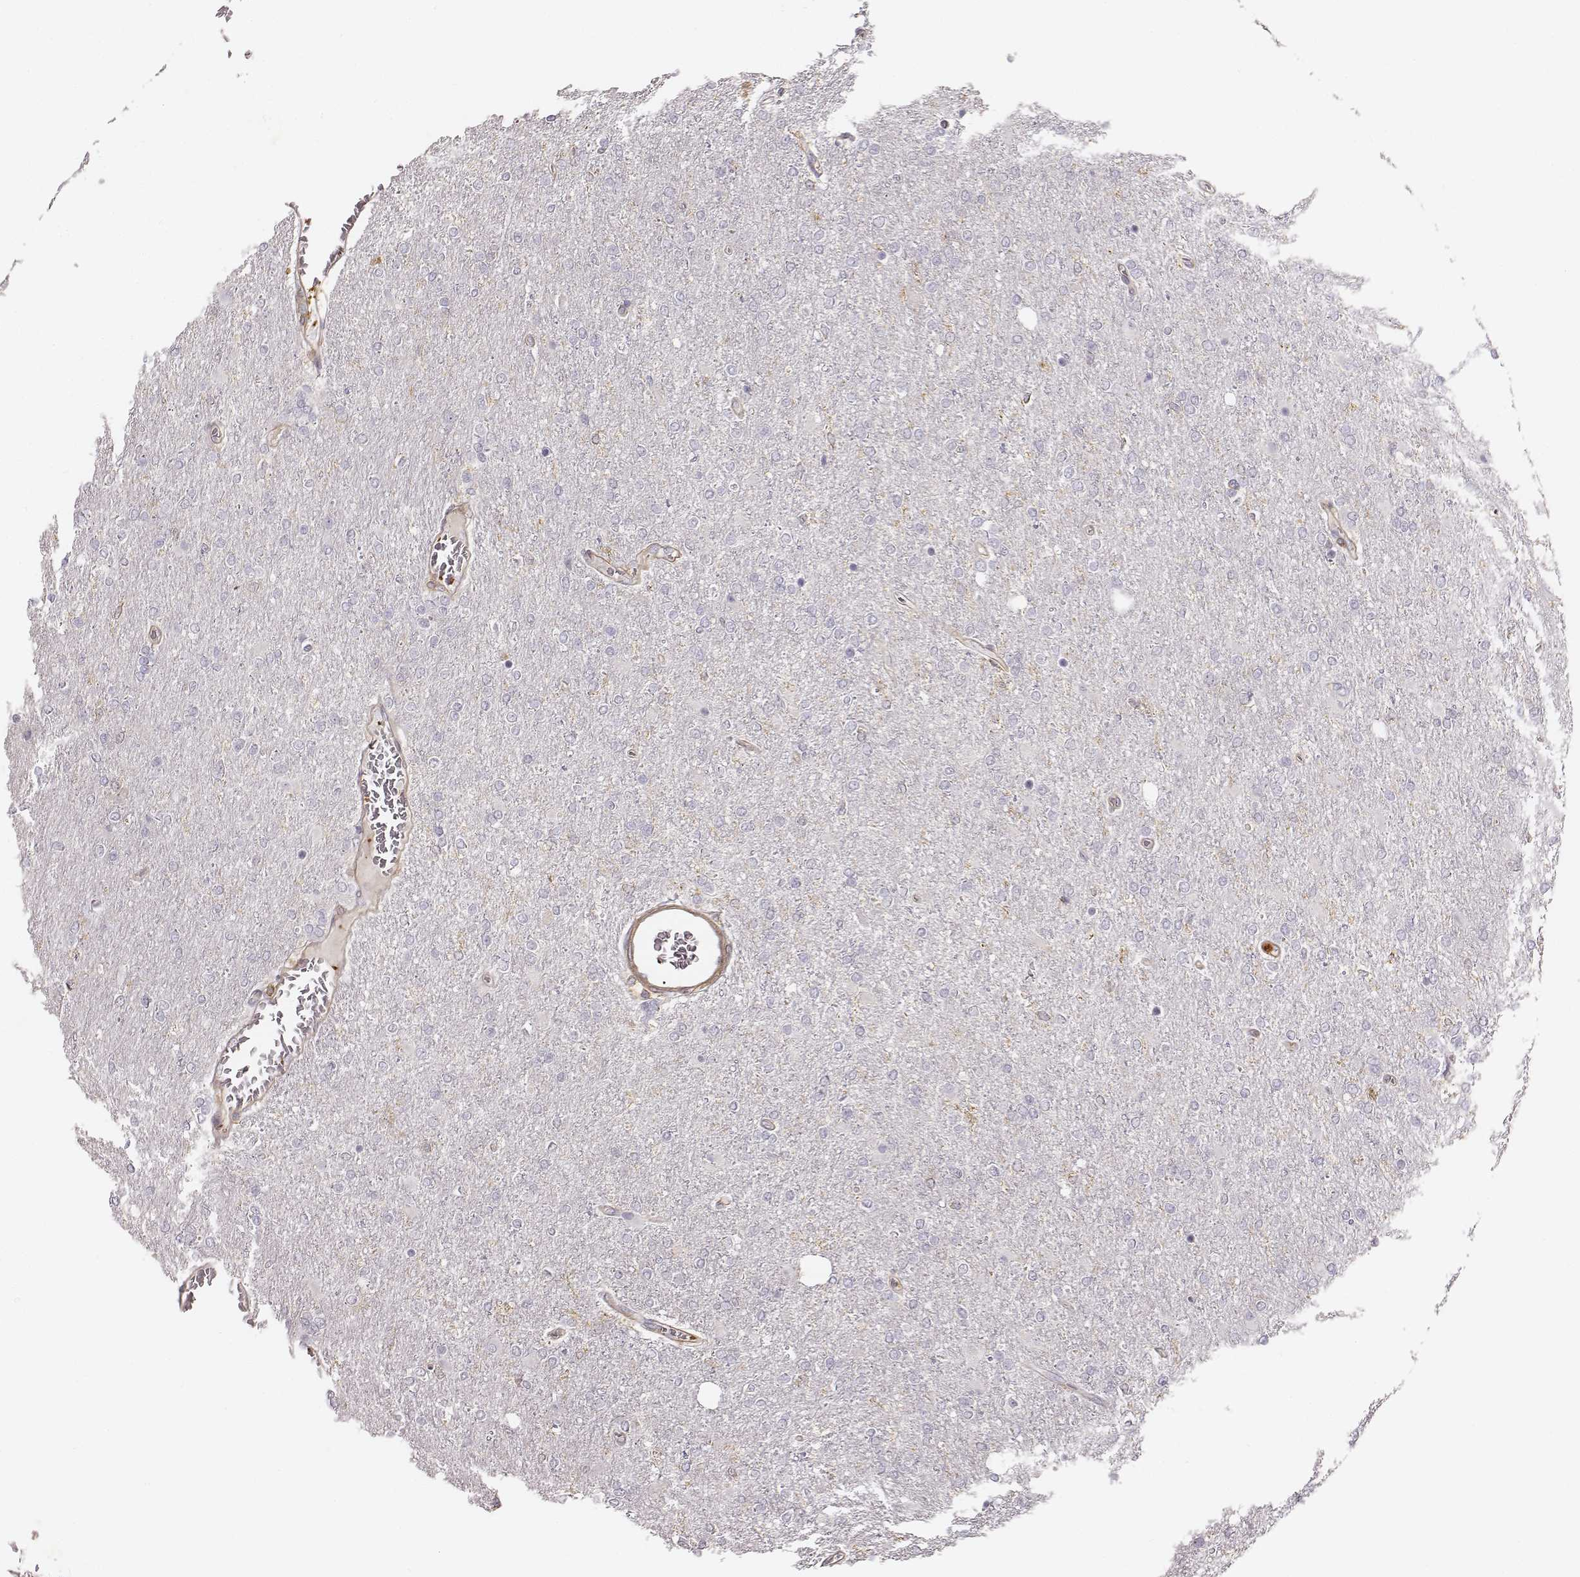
{"staining": {"intensity": "negative", "quantity": "none", "location": "none"}, "tissue": "glioma", "cell_type": "Tumor cells", "image_type": "cancer", "snomed": [{"axis": "morphology", "description": "Glioma, malignant, High grade"}, {"axis": "topography", "description": "Cerebral cortex"}], "caption": "Tumor cells are negative for protein expression in human glioma.", "gene": "ZYX", "patient": {"sex": "male", "age": 70}}